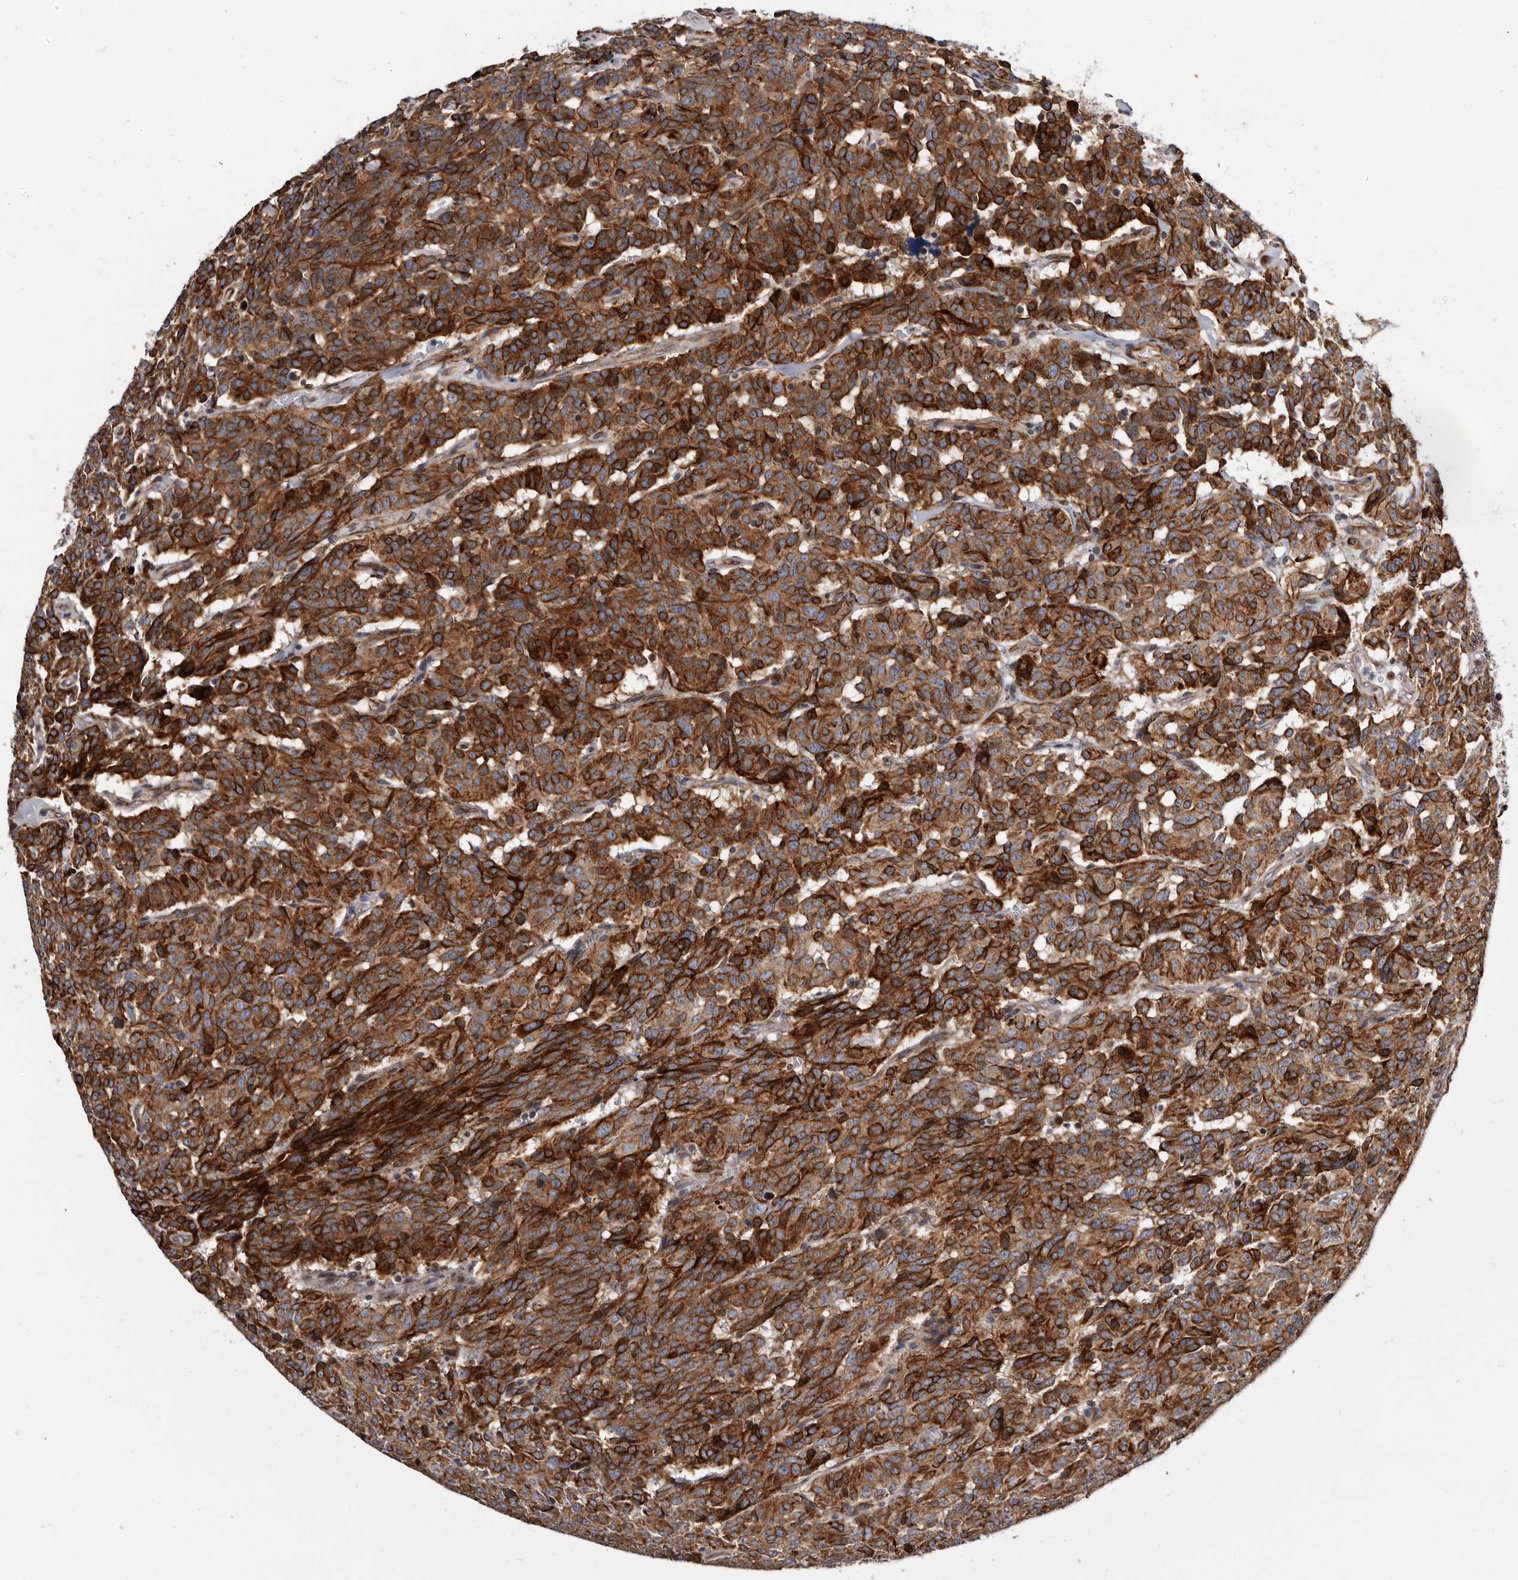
{"staining": {"intensity": "strong", "quantity": ">75%", "location": "cytoplasmic/membranous"}, "tissue": "carcinoid", "cell_type": "Tumor cells", "image_type": "cancer", "snomed": [{"axis": "morphology", "description": "Carcinoid, malignant, NOS"}, {"axis": "topography", "description": "Lung"}], "caption": "Carcinoid (malignant) stained for a protein displays strong cytoplasmic/membranous positivity in tumor cells.", "gene": "TIMM17B", "patient": {"sex": "female", "age": 46}}